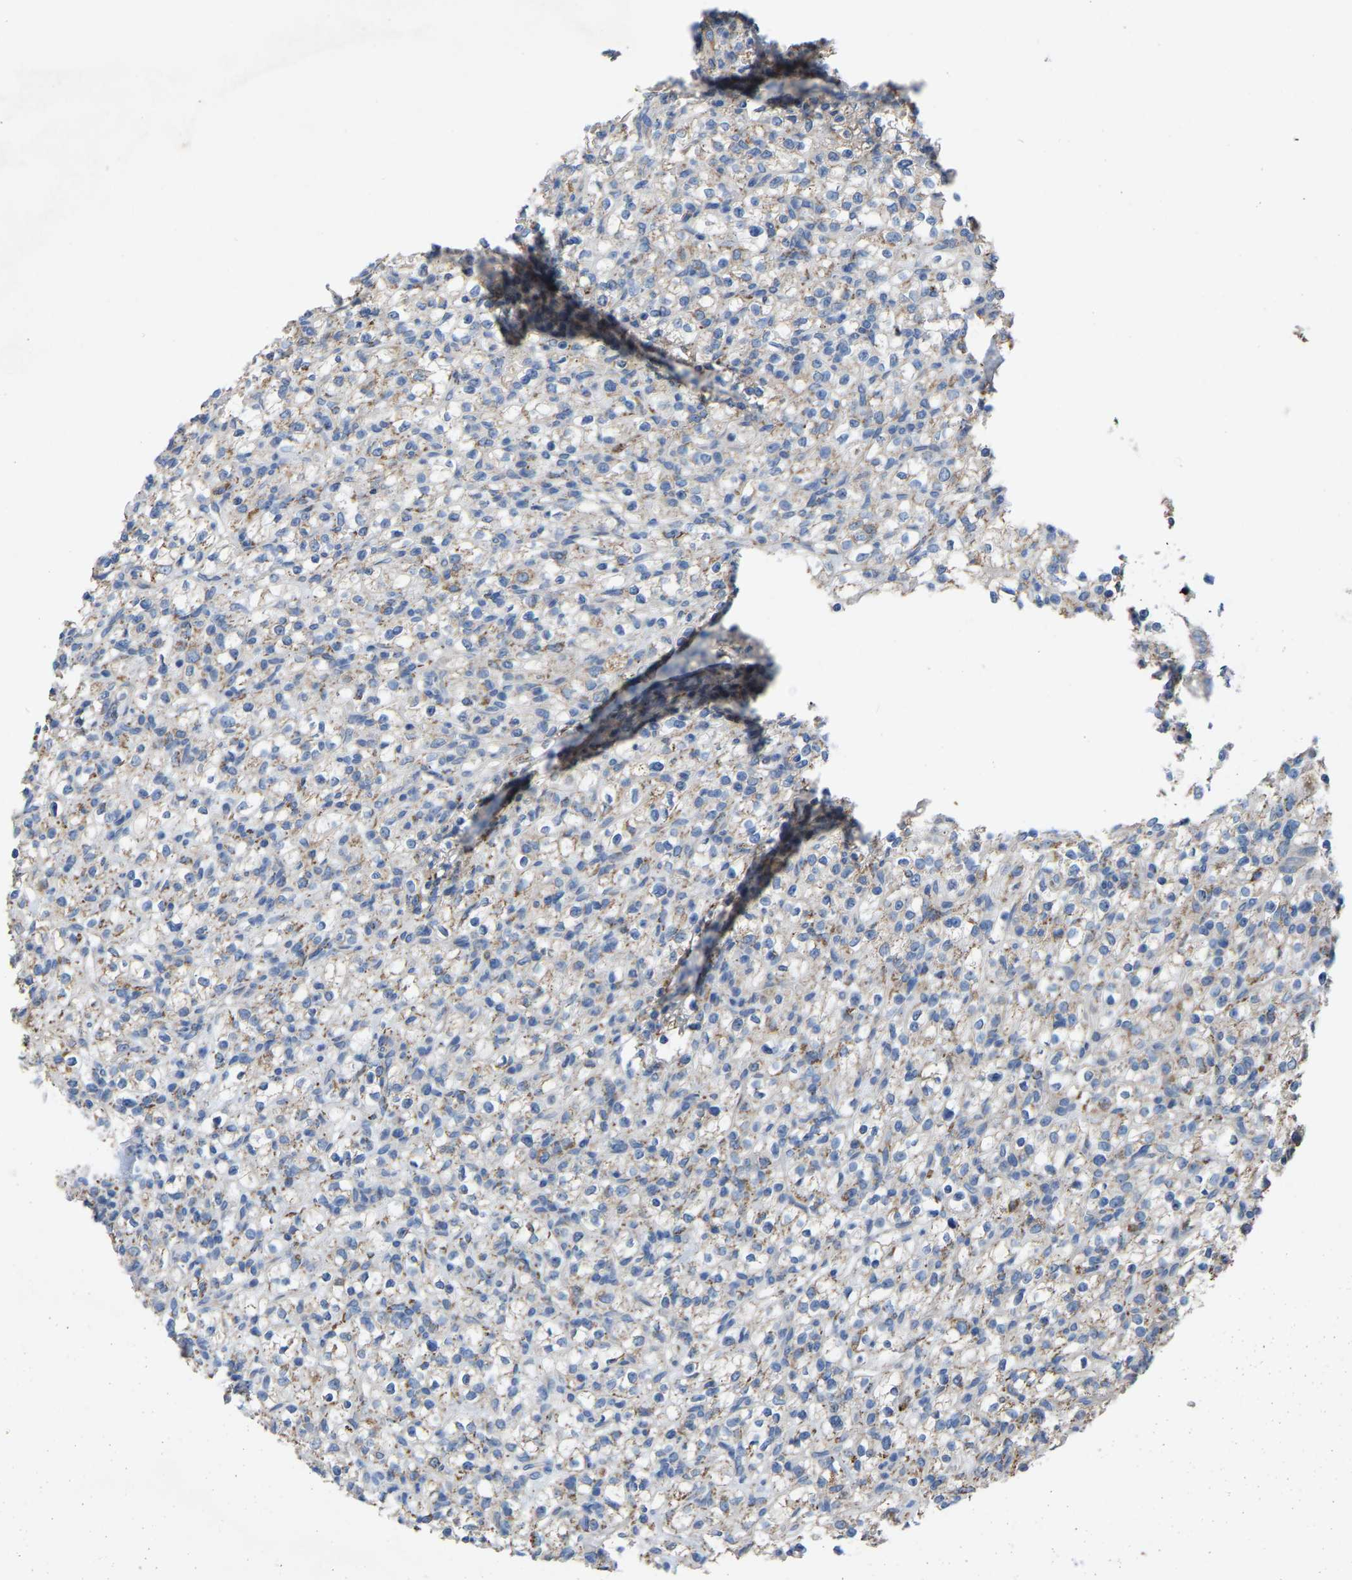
{"staining": {"intensity": "weak", "quantity": ">75%", "location": "cytoplasmic/membranous"}, "tissue": "renal cancer", "cell_type": "Tumor cells", "image_type": "cancer", "snomed": [{"axis": "morphology", "description": "Normal tissue, NOS"}, {"axis": "morphology", "description": "Adenocarcinoma, NOS"}, {"axis": "topography", "description": "Kidney"}], "caption": "The micrograph displays a brown stain indicating the presence of a protein in the cytoplasmic/membranous of tumor cells in renal cancer (adenocarcinoma). Using DAB (brown) and hematoxylin (blue) stains, captured at high magnification using brightfield microscopy.", "gene": "BCL10", "patient": {"sex": "female", "age": 72}}